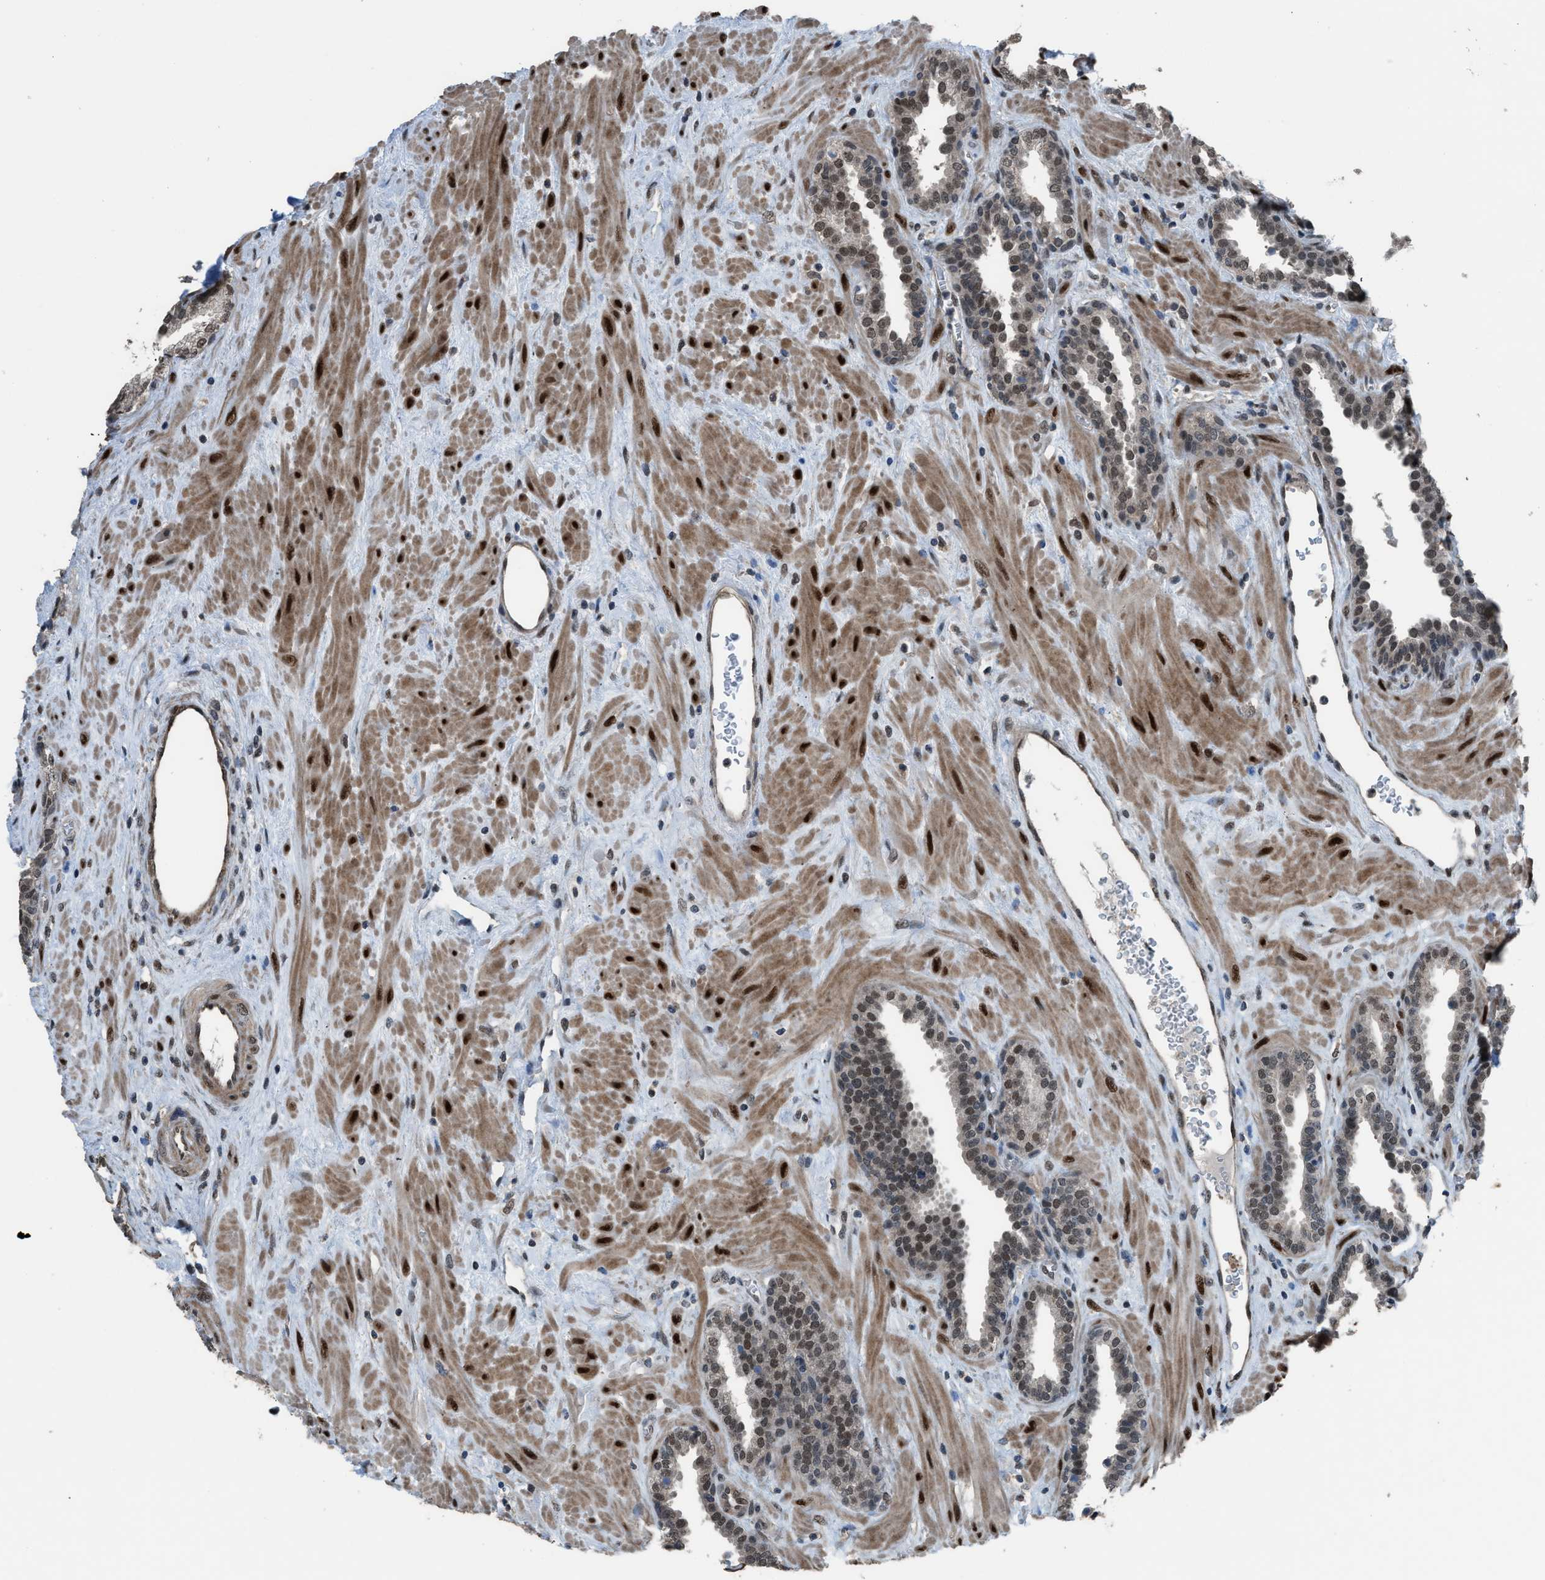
{"staining": {"intensity": "moderate", "quantity": "25%-75%", "location": "nuclear"}, "tissue": "prostate", "cell_type": "Glandular cells", "image_type": "normal", "snomed": [{"axis": "morphology", "description": "Normal tissue, NOS"}, {"axis": "topography", "description": "Prostate"}], "caption": "Immunohistochemistry (IHC) histopathology image of normal human prostate stained for a protein (brown), which displays medium levels of moderate nuclear staining in about 25%-75% of glandular cells.", "gene": "KPNA6", "patient": {"sex": "male", "age": 51}}